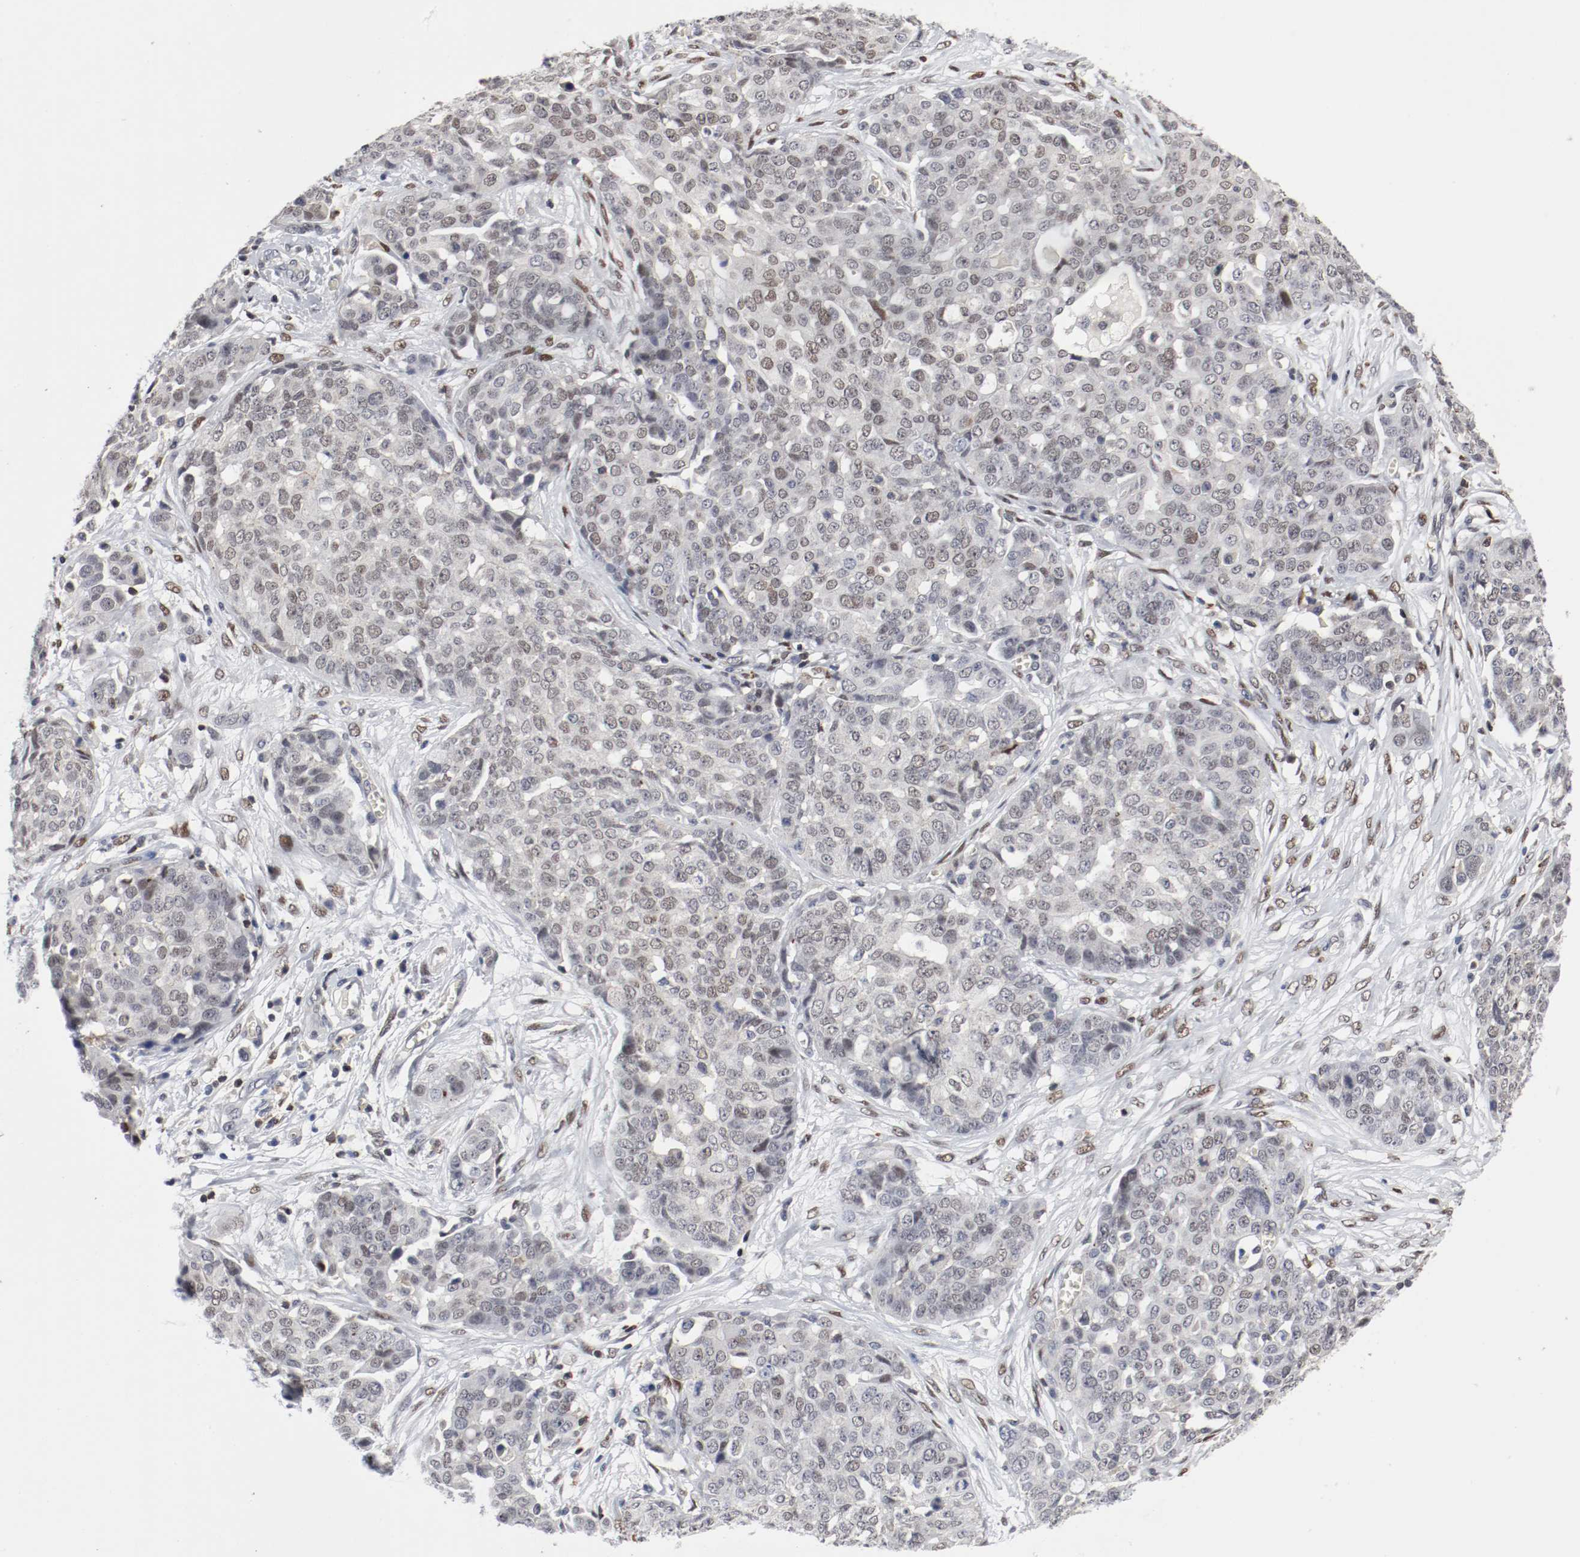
{"staining": {"intensity": "weak", "quantity": "<25%", "location": "nuclear"}, "tissue": "ovarian cancer", "cell_type": "Tumor cells", "image_type": "cancer", "snomed": [{"axis": "morphology", "description": "Cystadenocarcinoma, serous, NOS"}, {"axis": "topography", "description": "Soft tissue"}, {"axis": "topography", "description": "Ovary"}], "caption": "This is an immunohistochemistry histopathology image of ovarian serous cystadenocarcinoma. There is no staining in tumor cells.", "gene": "JUND", "patient": {"sex": "female", "age": 57}}